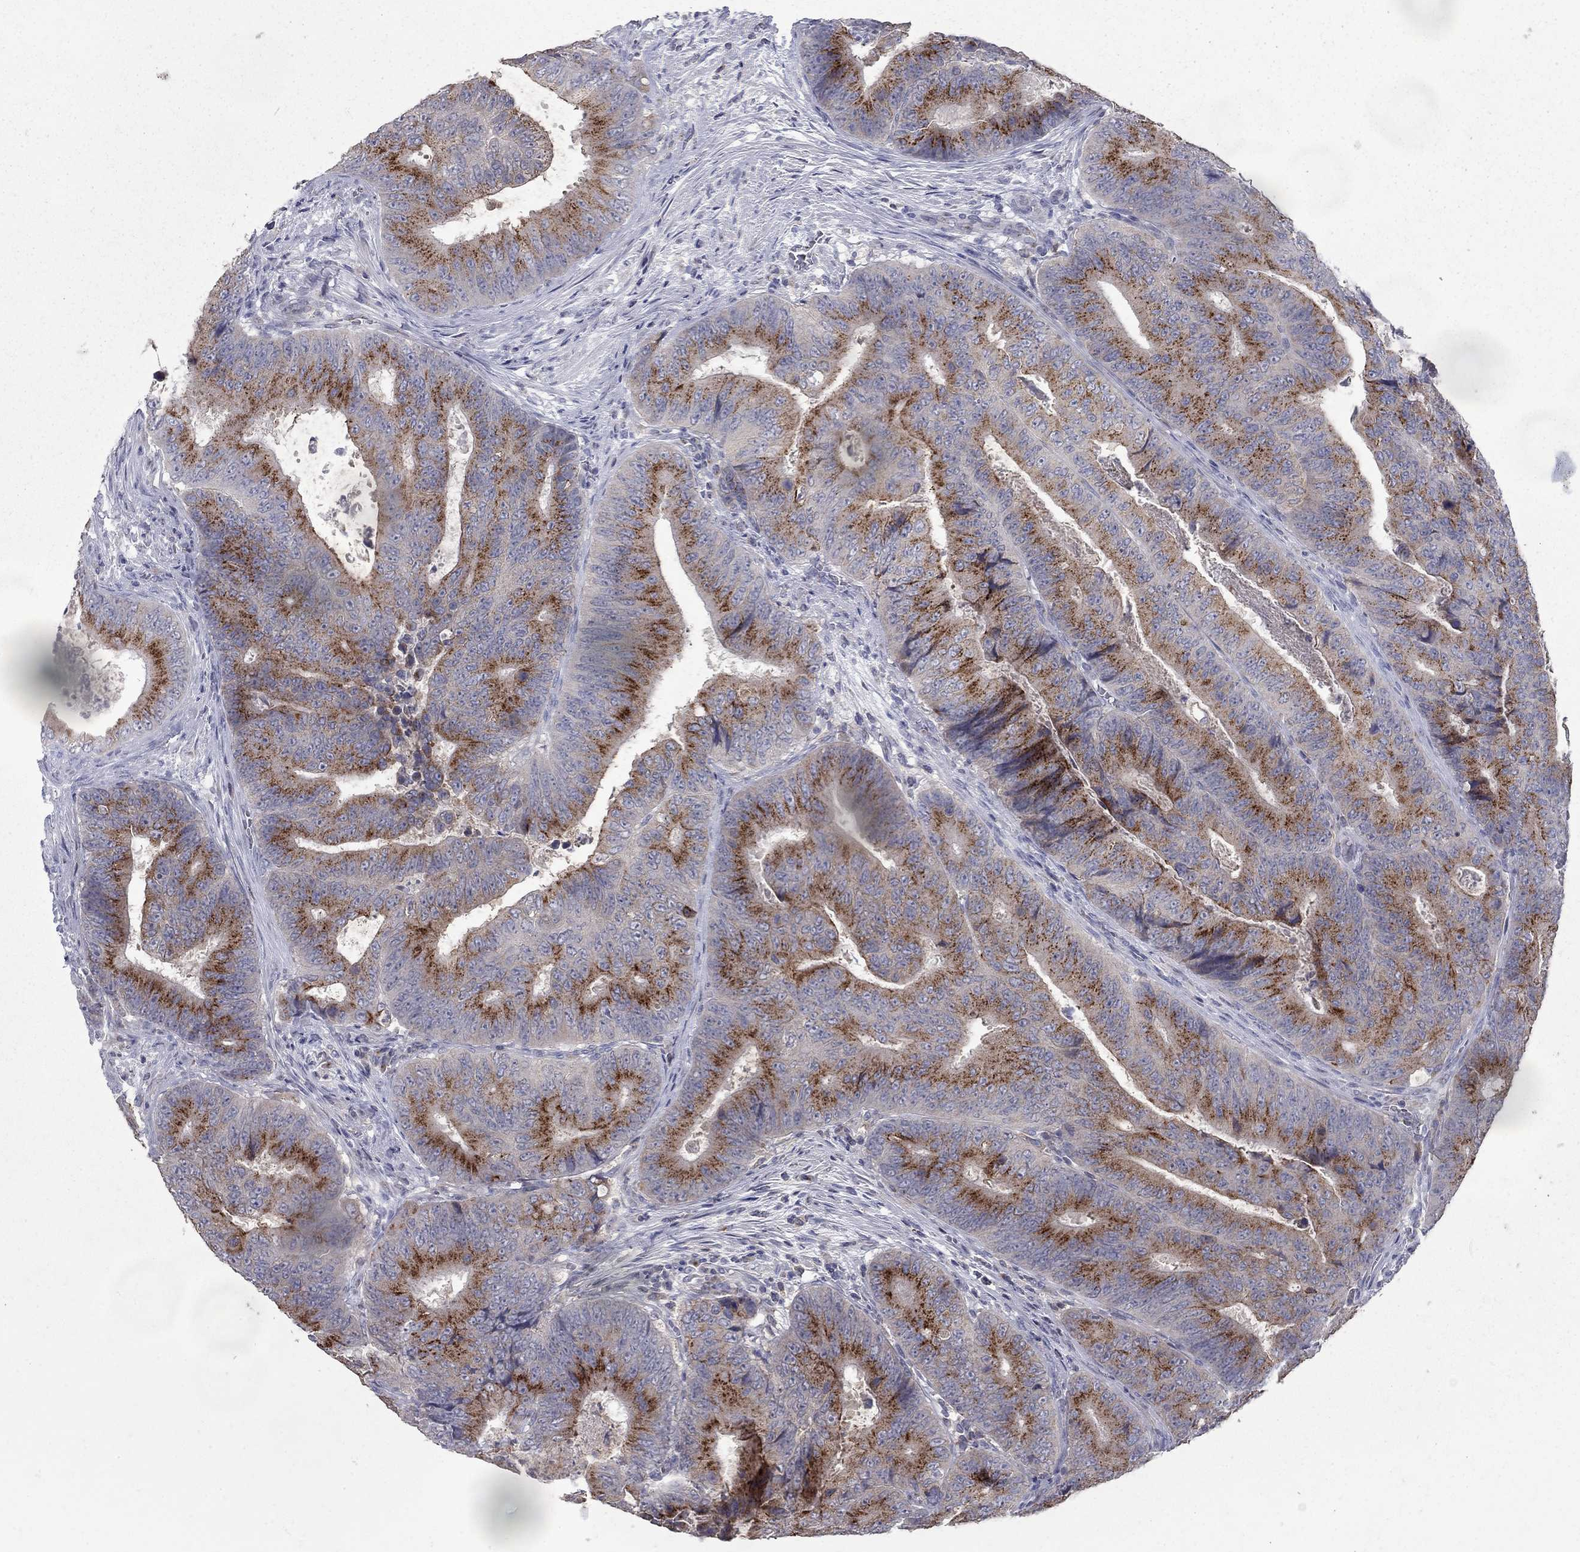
{"staining": {"intensity": "strong", "quantity": "25%-75%", "location": "cytoplasmic/membranous"}, "tissue": "colorectal cancer", "cell_type": "Tumor cells", "image_type": "cancer", "snomed": [{"axis": "morphology", "description": "Adenocarcinoma, NOS"}, {"axis": "topography", "description": "Colon"}], "caption": "Colorectal adenocarcinoma stained for a protein (brown) displays strong cytoplasmic/membranous positive staining in approximately 25%-75% of tumor cells.", "gene": "KIAA0319L", "patient": {"sex": "female", "age": 48}}